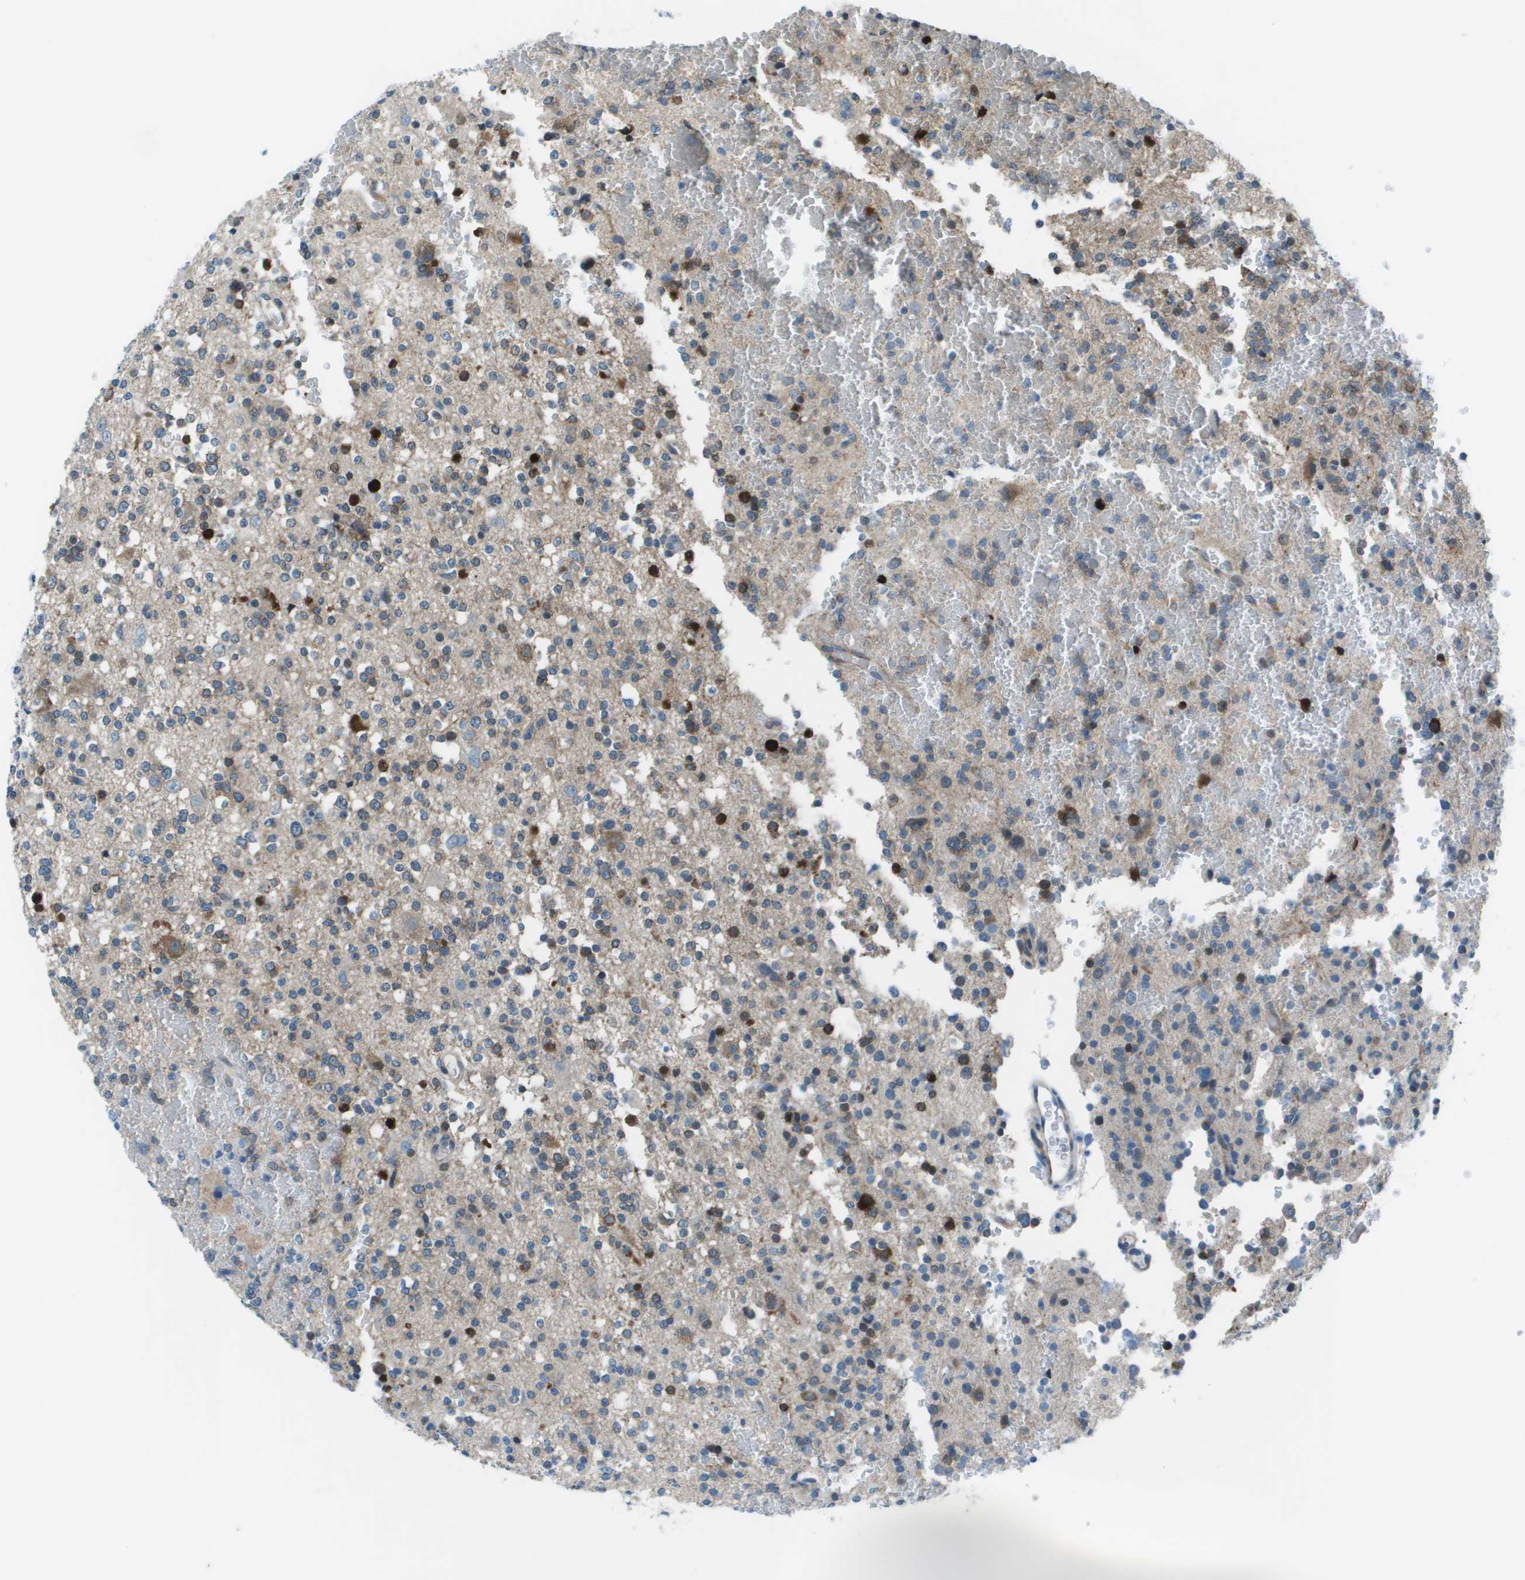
{"staining": {"intensity": "weak", "quantity": "<25%", "location": "cytoplasmic/membranous"}, "tissue": "glioma", "cell_type": "Tumor cells", "image_type": "cancer", "snomed": [{"axis": "morphology", "description": "Glioma, malignant, High grade"}, {"axis": "topography", "description": "Brain"}], "caption": "Tumor cells are negative for protein expression in human high-grade glioma (malignant).", "gene": "STIP1", "patient": {"sex": "male", "age": 47}}